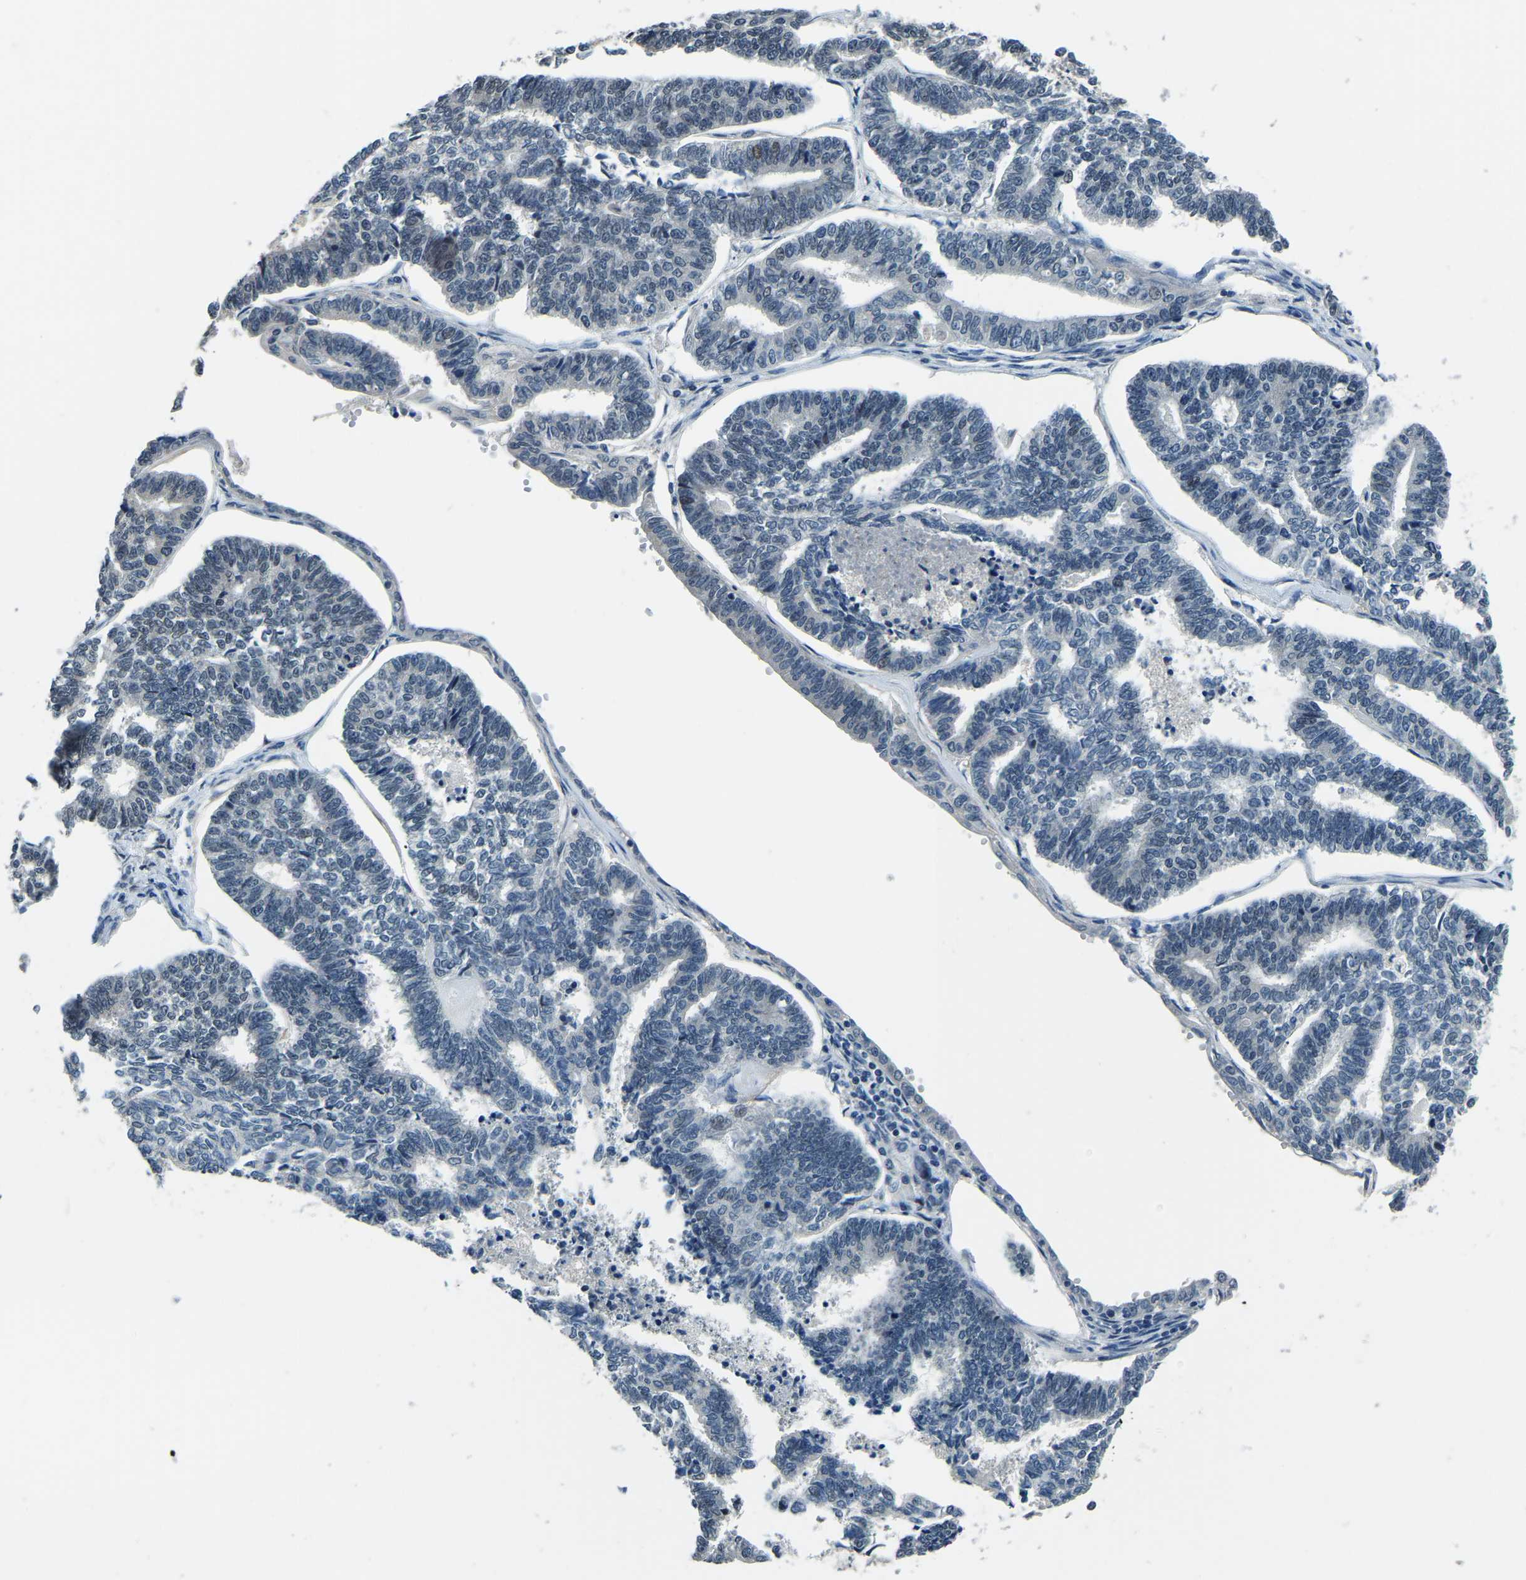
{"staining": {"intensity": "moderate", "quantity": "<25%", "location": "nuclear"}, "tissue": "endometrial cancer", "cell_type": "Tumor cells", "image_type": "cancer", "snomed": [{"axis": "morphology", "description": "Adenocarcinoma, NOS"}, {"axis": "topography", "description": "Endometrium"}], "caption": "Endometrial adenocarcinoma stained with DAB (3,3'-diaminobenzidine) immunohistochemistry (IHC) reveals low levels of moderate nuclear staining in approximately <25% of tumor cells. (Stains: DAB (3,3'-diaminobenzidine) in brown, nuclei in blue, Microscopy: brightfield microscopy at high magnification).", "gene": "ING2", "patient": {"sex": "female", "age": 70}}